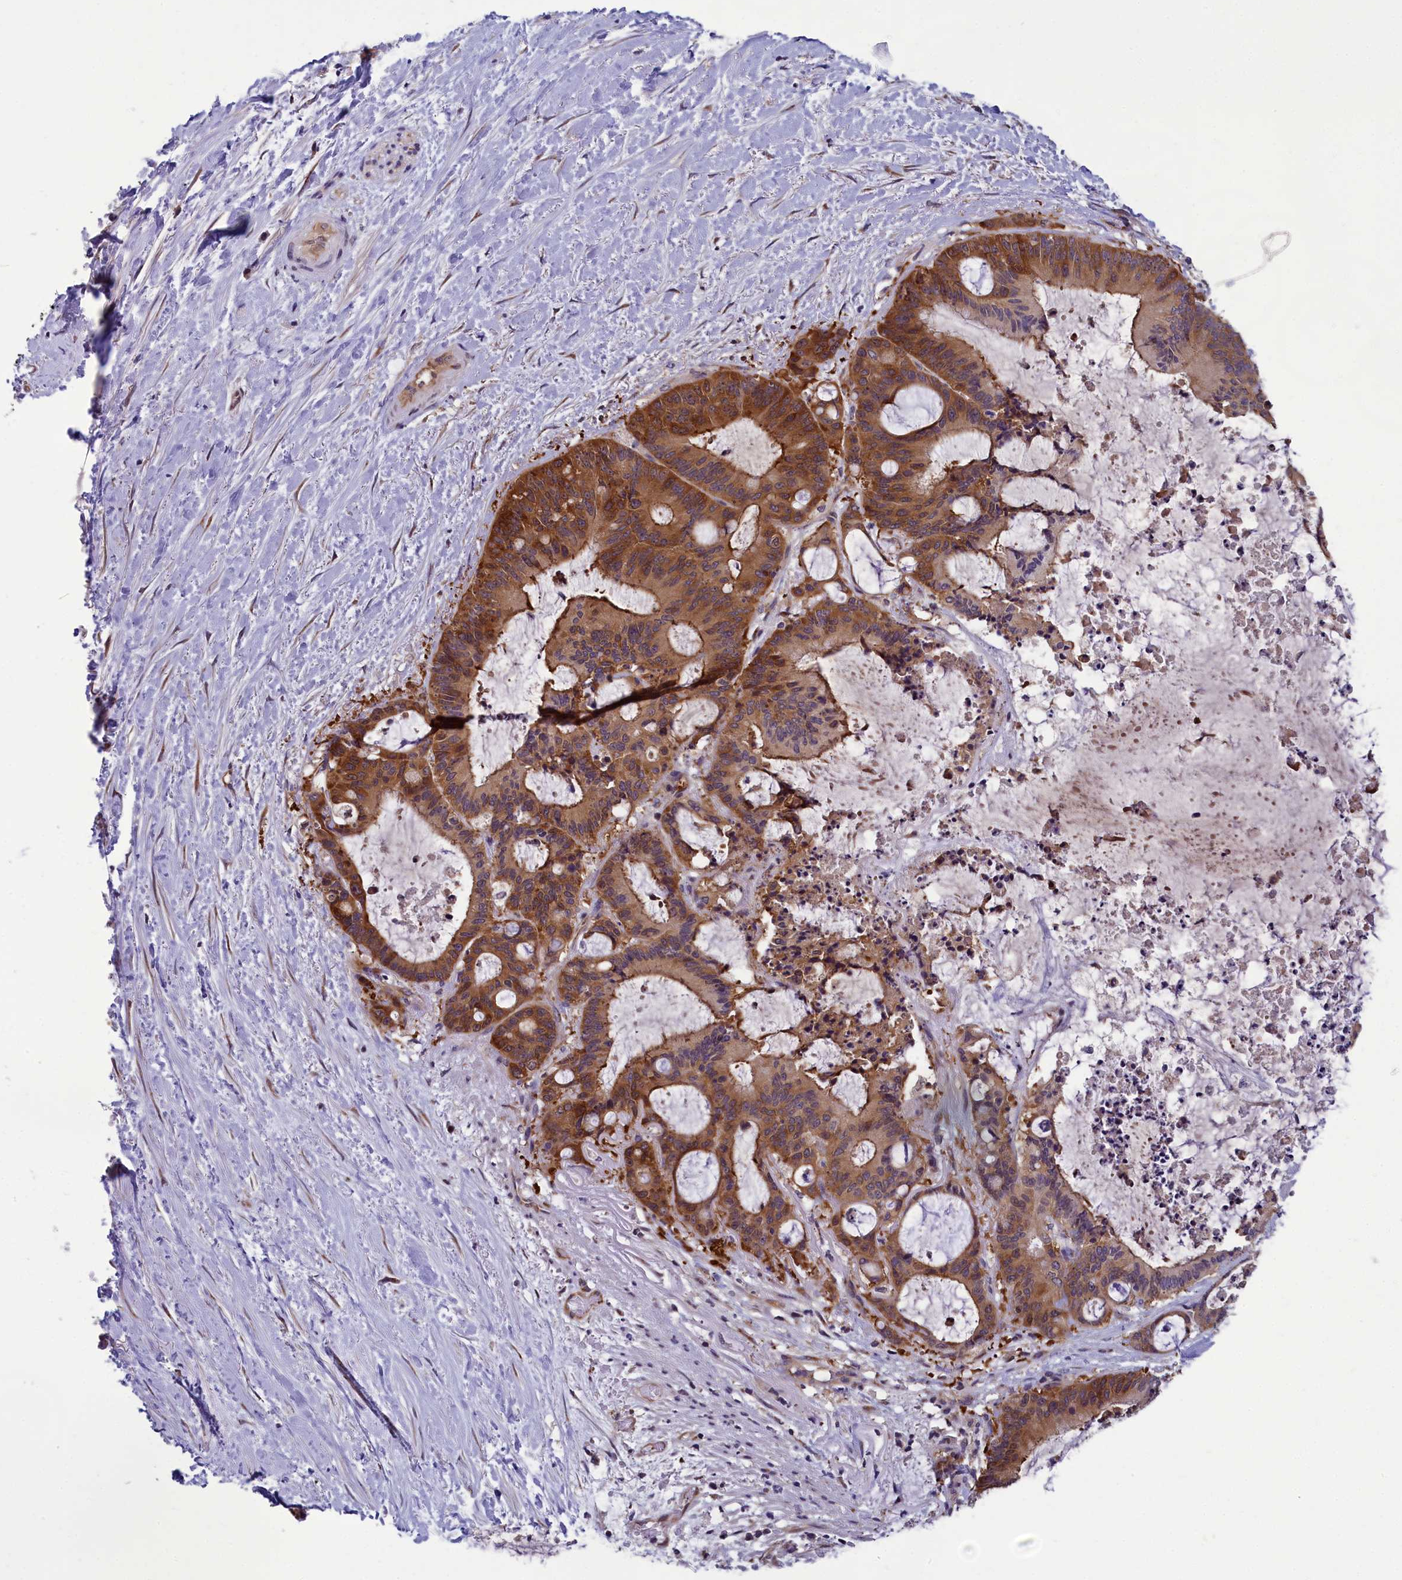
{"staining": {"intensity": "moderate", "quantity": ">75%", "location": "cytoplasmic/membranous"}, "tissue": "liver cancer", "cell_type": "Tumor cells", "image_type": "cancer", "snomed": [{"axis": "morphology", "description": "Normal tissue, NOS"}, {"axis": "morphology", "description": "Cholangiocarcinoma"}, {"axis": "topography", "description": "Liver"}, {"axis": "topography", "description": "Peripheral nerve tissue"}], "caption": "The histopathology image displays staining of liver cholangiocarcinoma, revealing moderate cytoplasmic/membranous protein positivity (brown color) within tumor cells. (DAB IHC, brown staining for protein, blue staining for nuclei).", "gene": "ABCC8", "patient": {"sex": "female", "age": 73}}